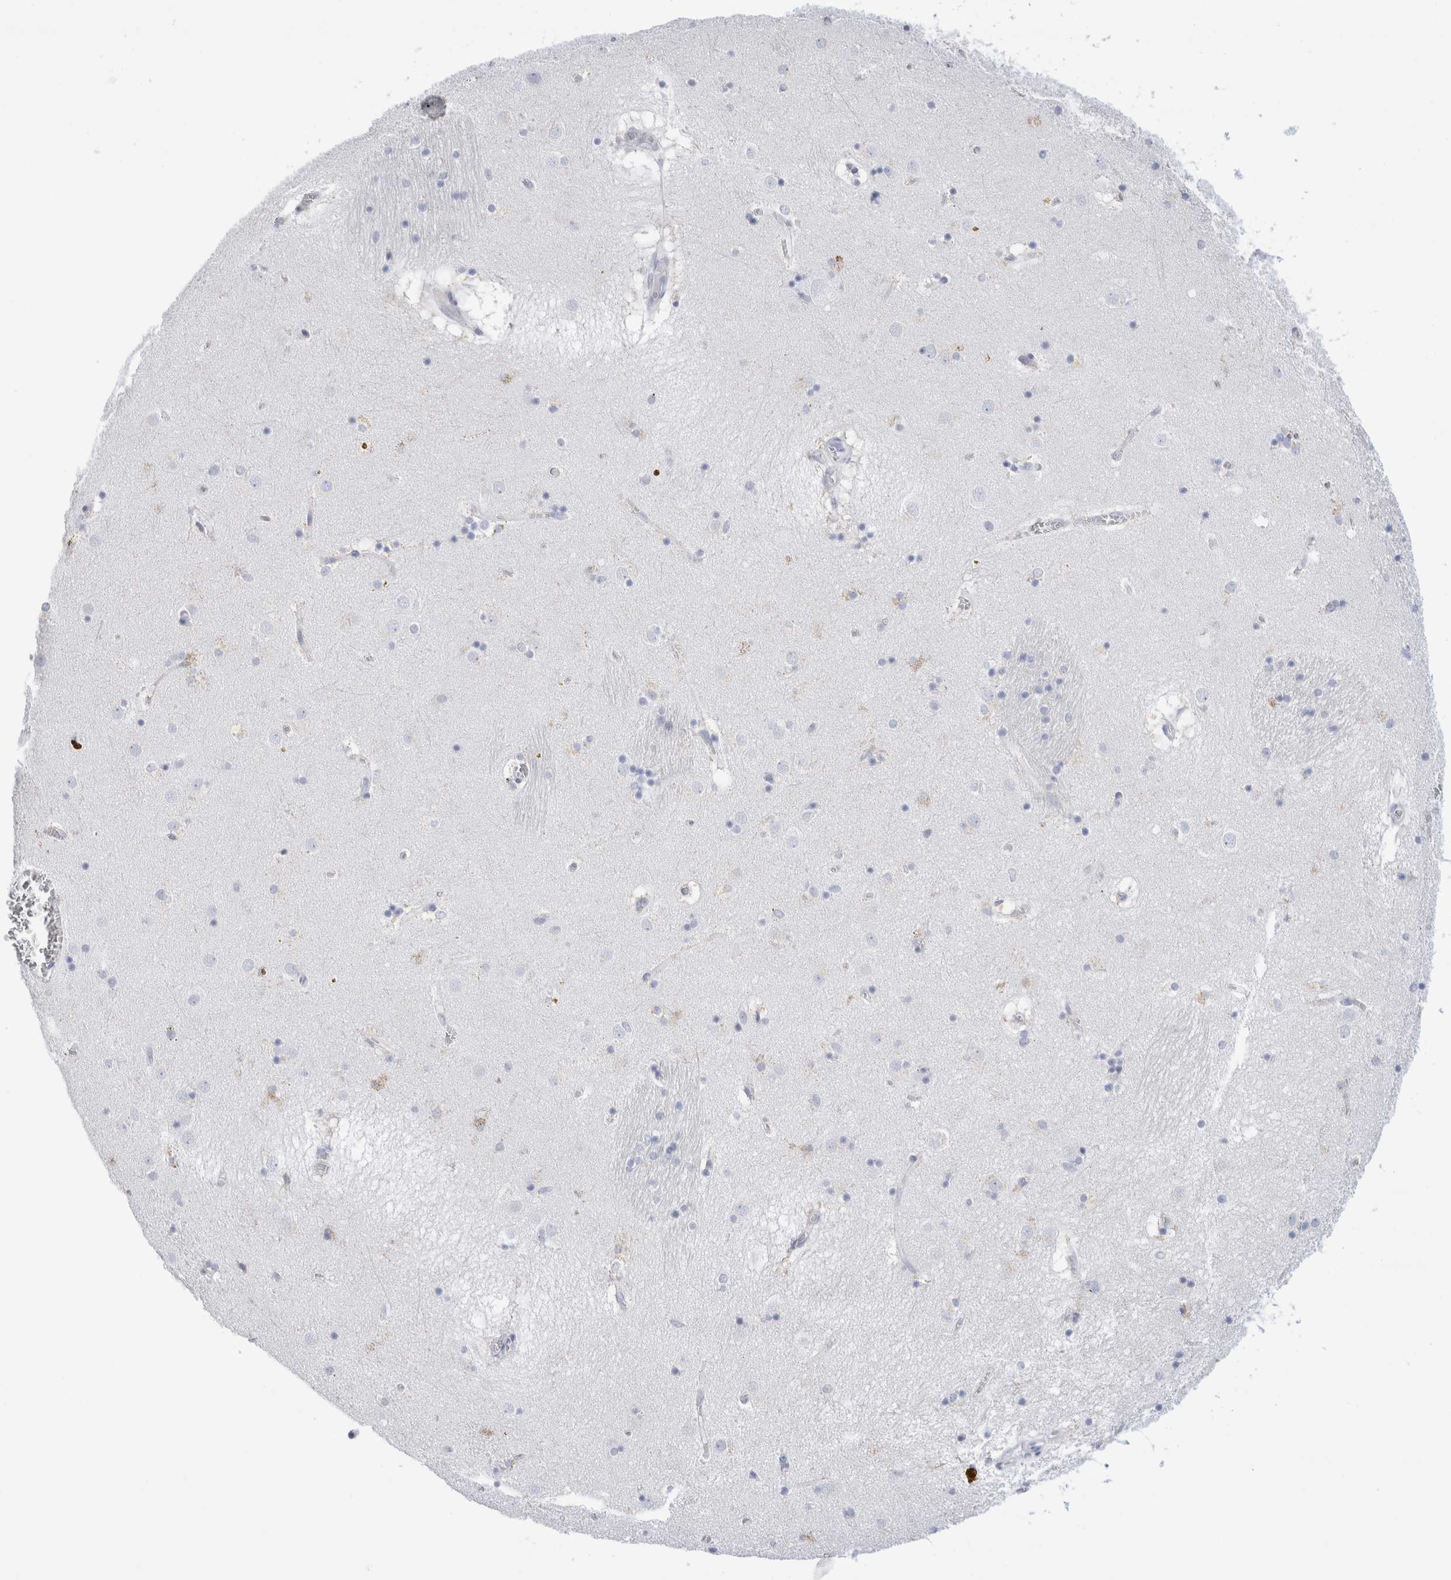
{"staining": {"intensity": "negative", "quantity": "none", "location": "none"}, "tissue": "caudate", "cell_type": "Glial cells", "image_type": "normal", "snomed": [{"axis": "morphology", "description": "Normal tissue, NOS"}, {"axis": "topography", "description": "Lateral ventricle wall"}], "caption": "Glial cells show no significant staining in normal caudate.", "gene": "ECHDC2", "patient": {"sex": "male", "age": 70}}